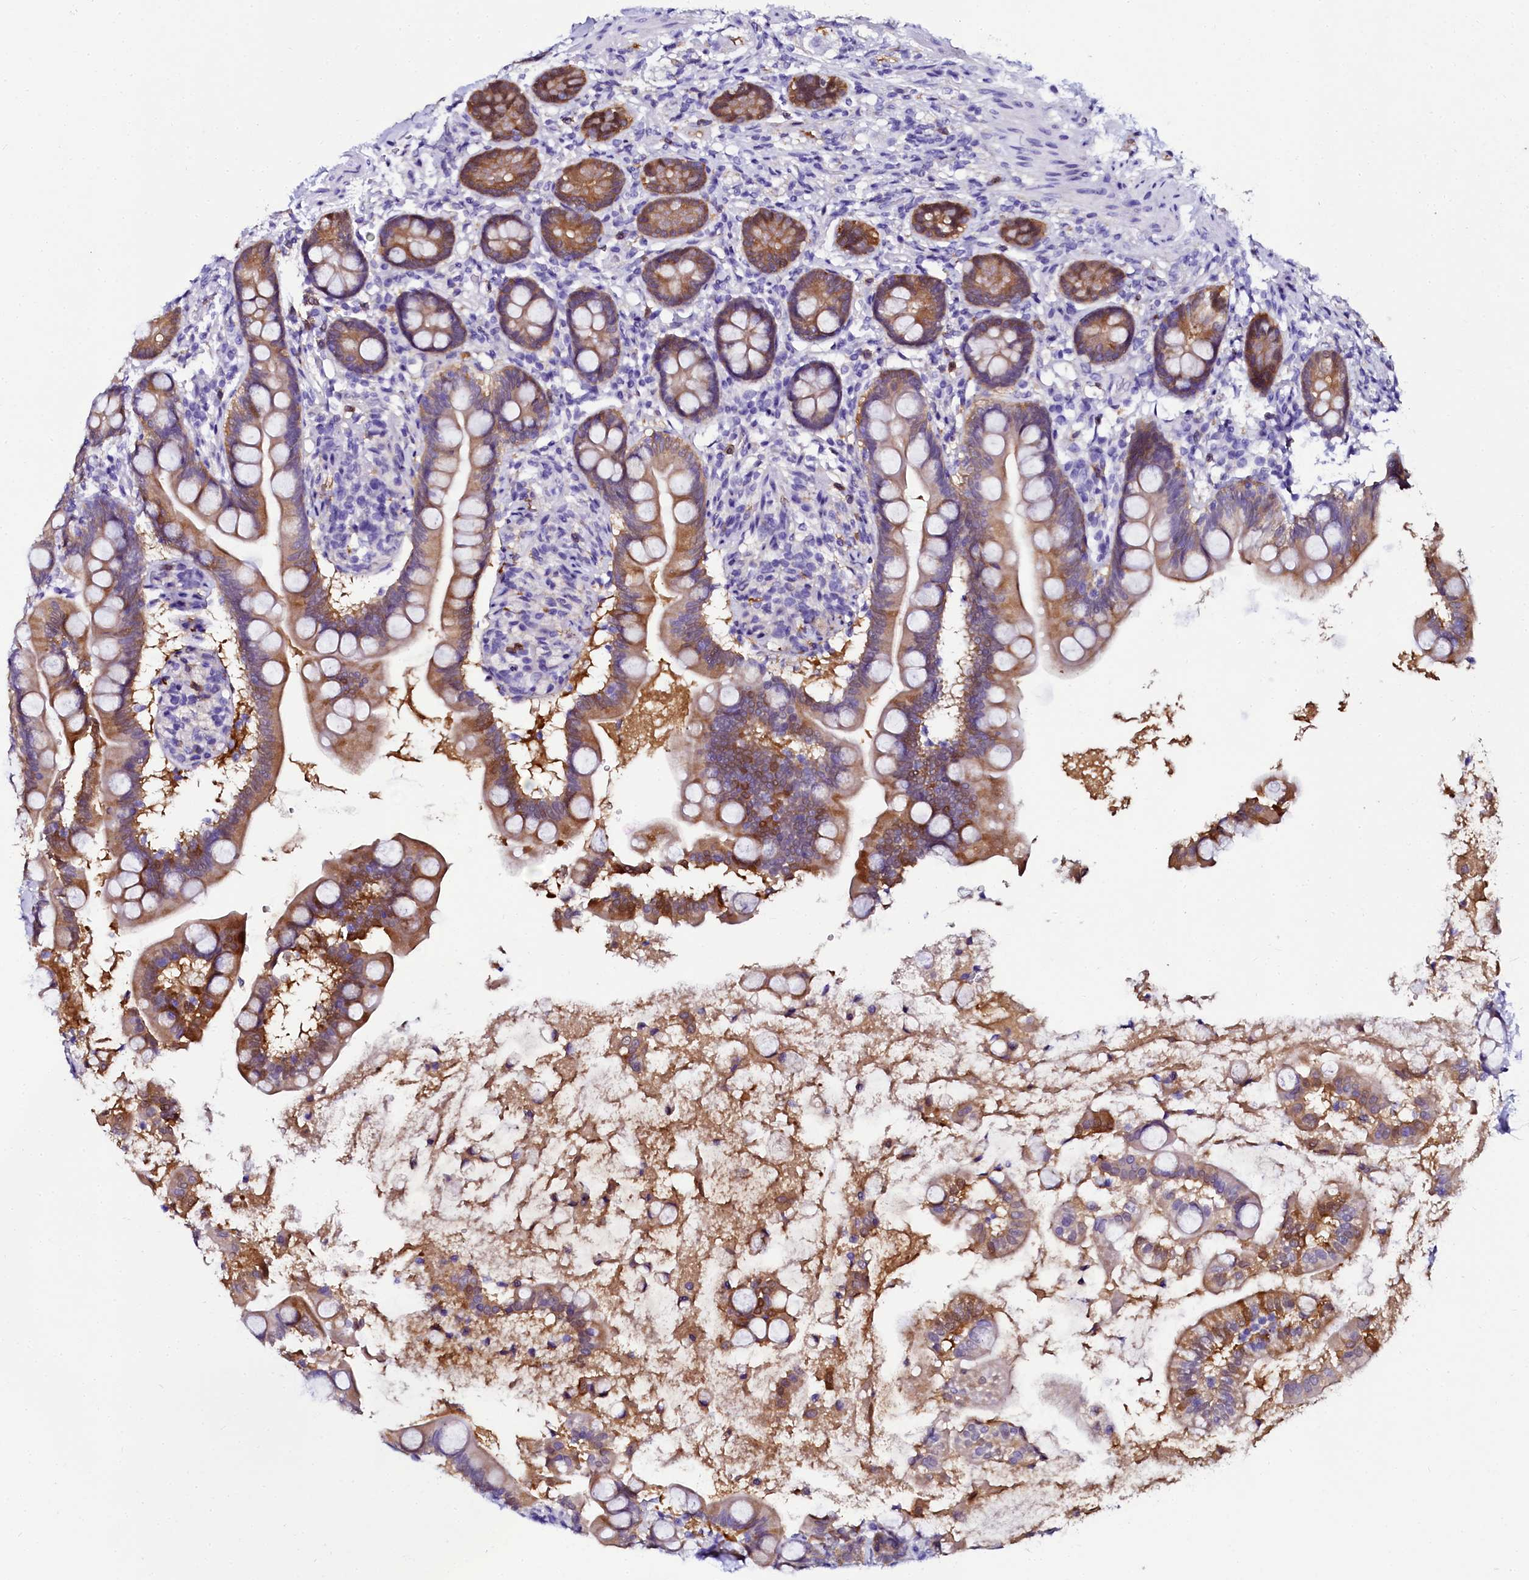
{"staining": {"intensity": "moderate", "quantity": "25%-75%", "location": "cytoplasmic/membranous"}, "tissue": "small intestine", "cell_type": "Glandular cells", "image_type": "normal", "snomed": [{"axis": "morphology", "description": "Normal tissue, NOS"}, {"axis": "topography", "description": "Small intestine"}], "caption": "IHC micrograph of benign human small intestine stained for a protein (brown), which displays medium levels of moderate cytoplasmic/membranous expression in approximately 25%-75% of glandular cells.", "gene": "SORD", "patient": {"sex": "female", "age": 64}}